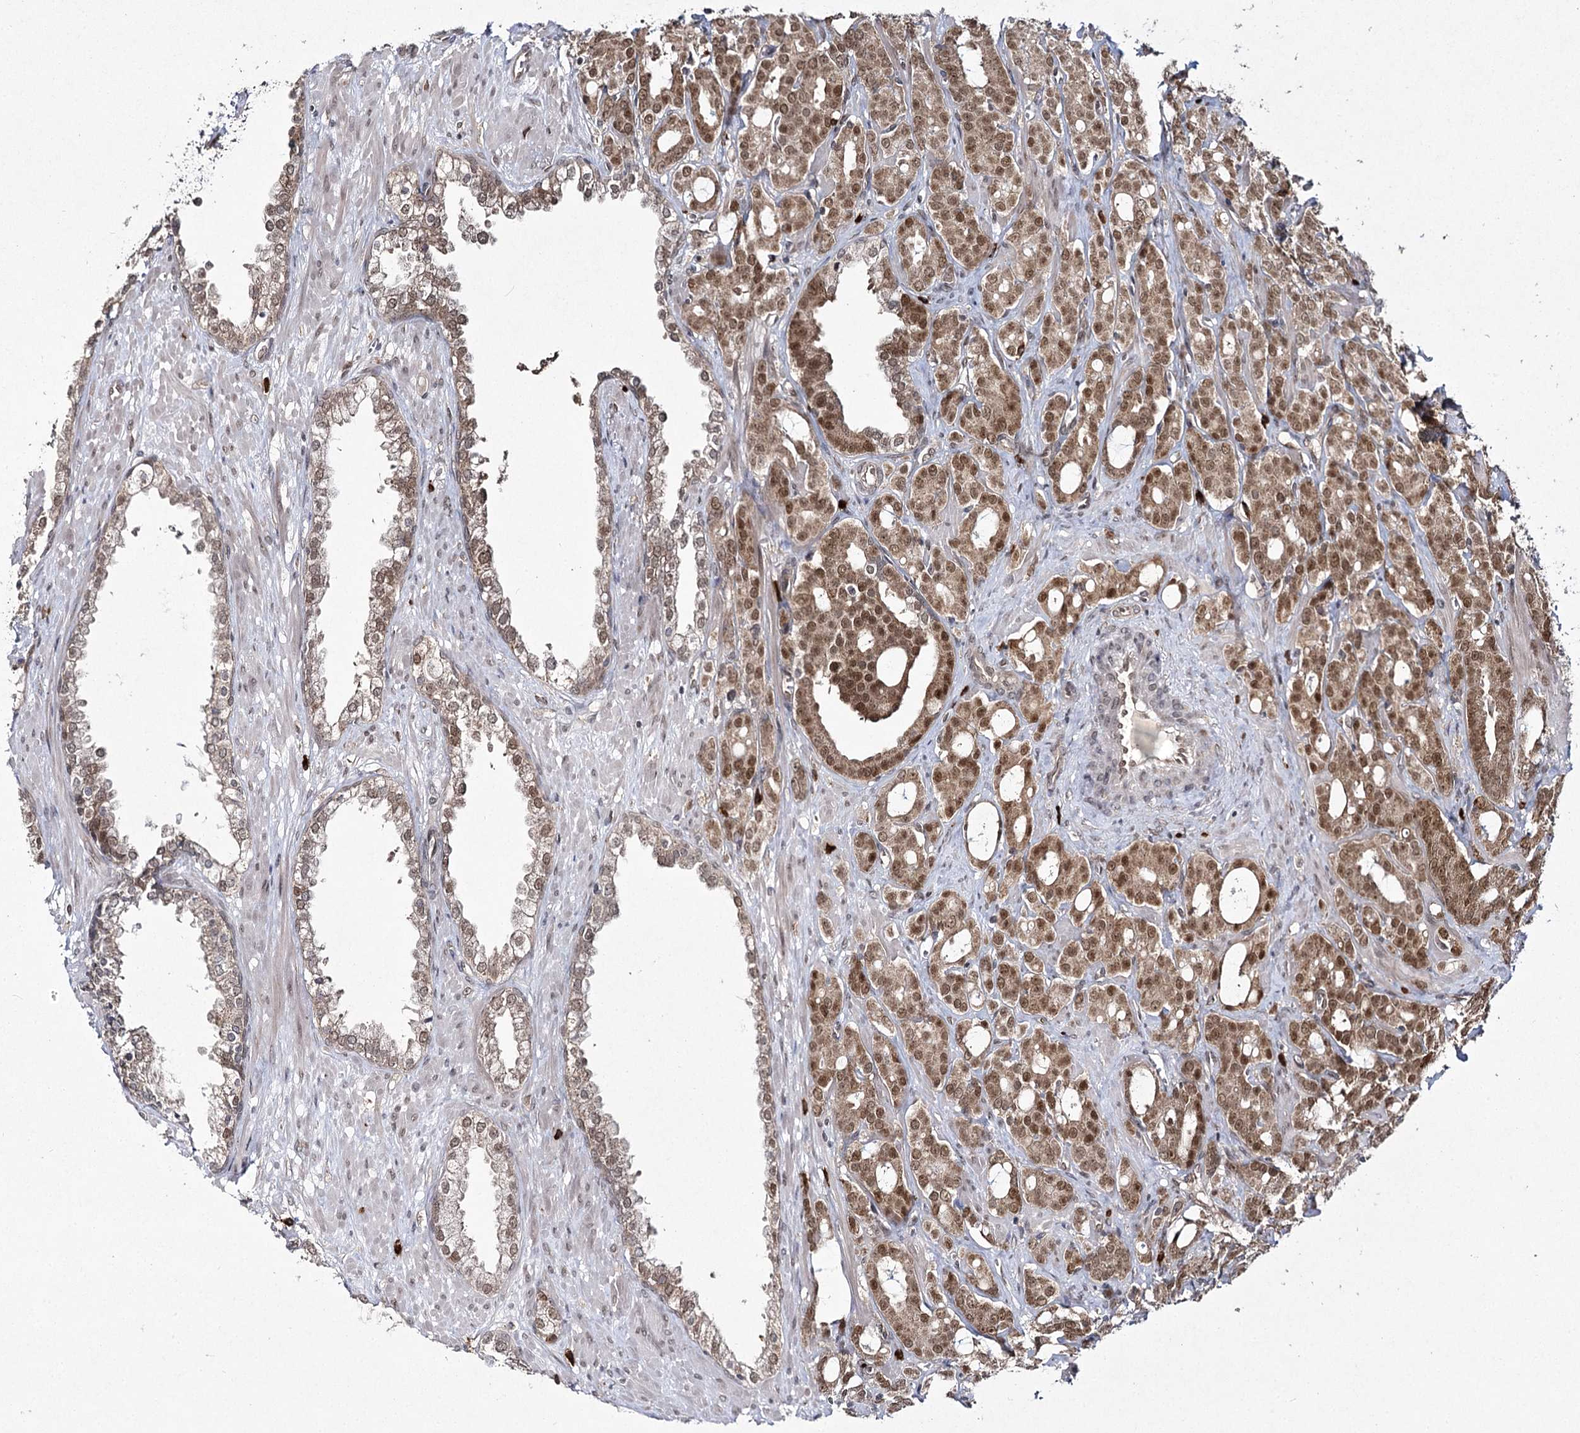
{"staining": {"intensity": "moderate", "quantity": ">75%", "location": "cytoplasmic/membranous,nuclear"}, "tissue": "prostate cancer", "cell_type": "Tumor cells", "image_type": "cancer", "snomed": [{"axis": "morphology", "description": "Adenocarcinoma, High grade"}, {"axis": "topography", "description": "Prostate"}], "caption": "Prostate cancer (high-grade adenocarcinoma) tissue reveals moderate cytoplasmic/membranous and nuclear positivity in about >75% of tumor cells The staining was performed using DAB to visualize the protein expression in brown, while the nuclei were stained in blue with hematoxylin (Magnification: 20x).", "gene": "TRNT1", "patient": {"sex": "male", "age": 72}}